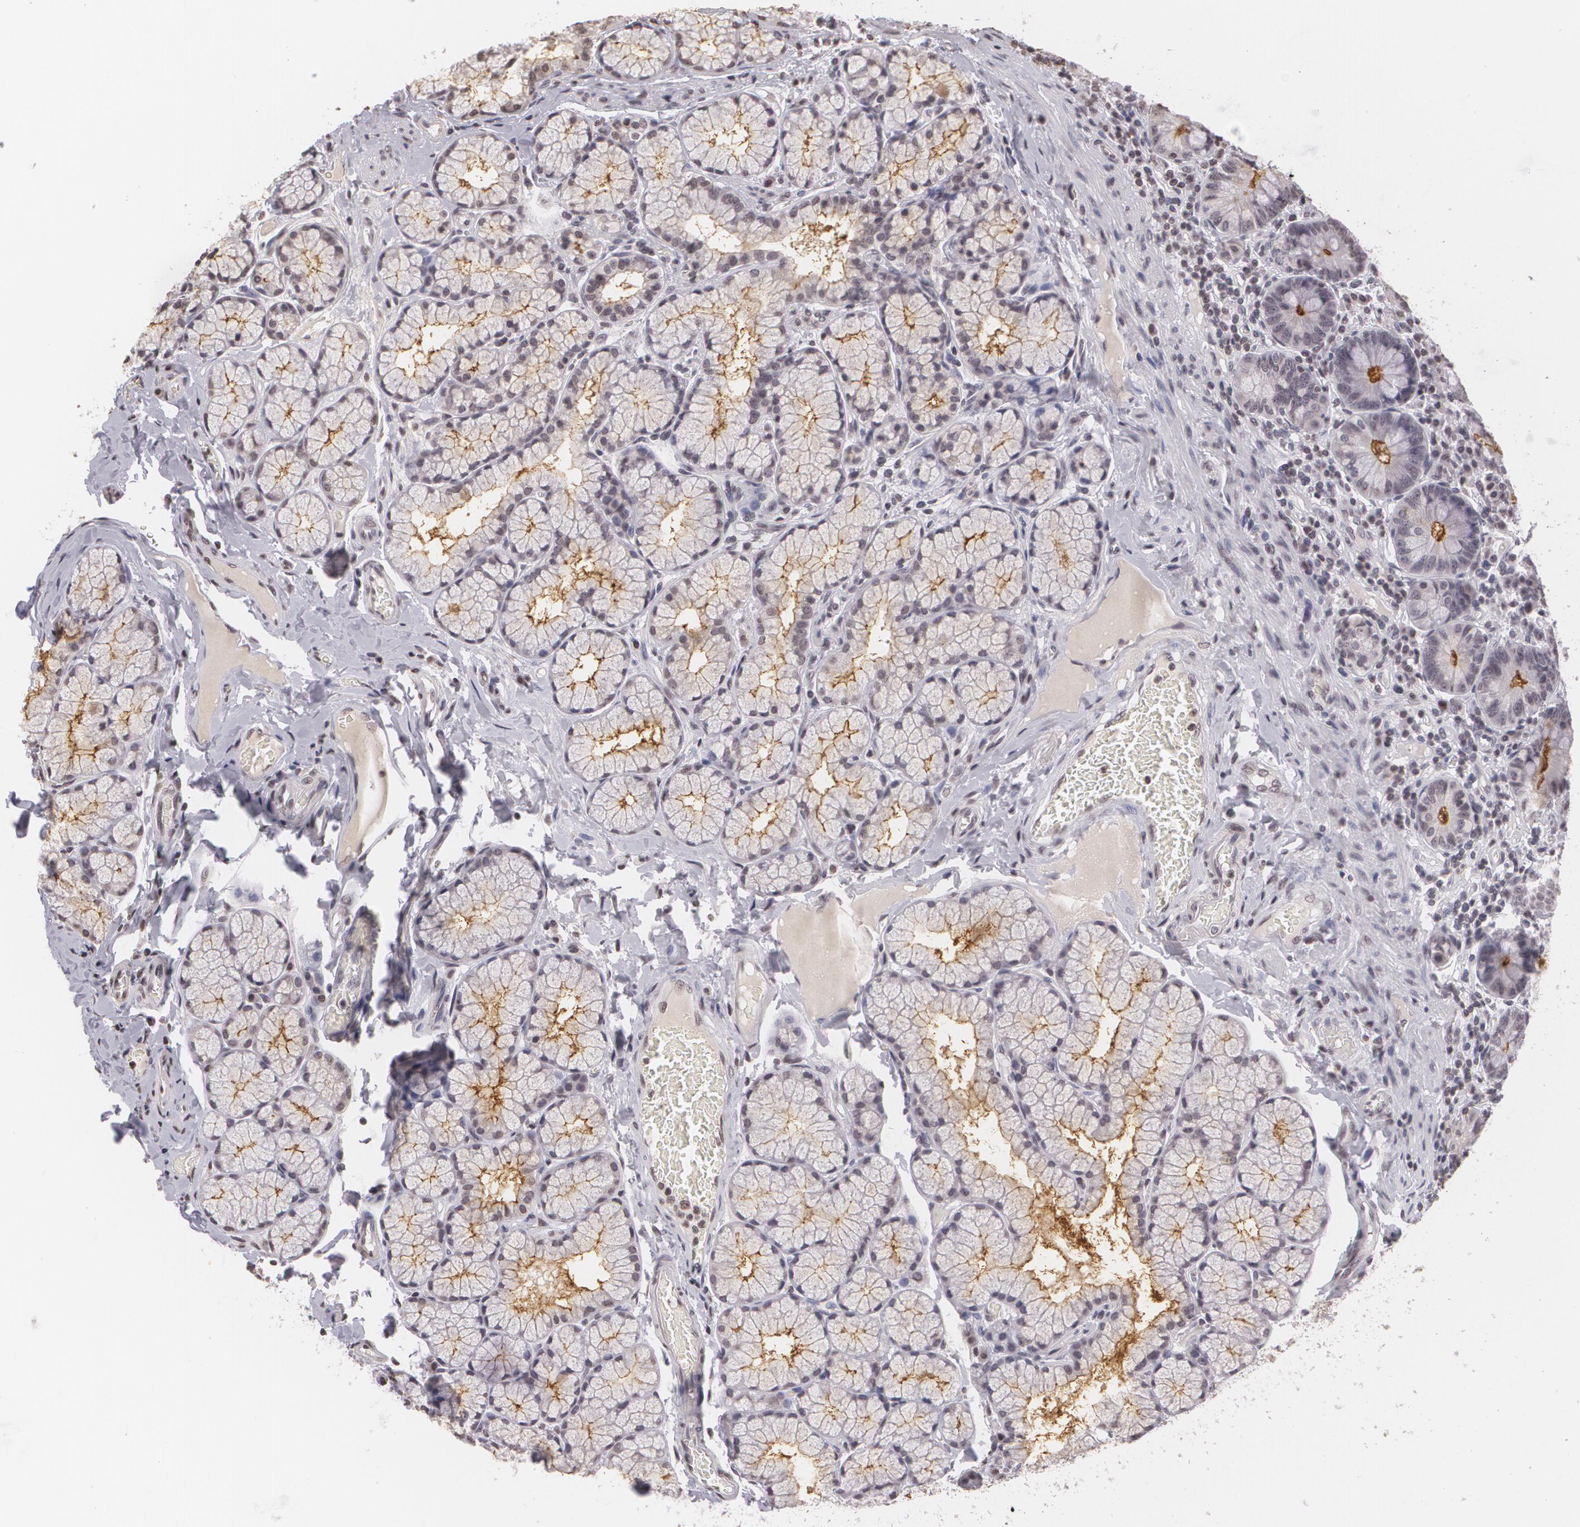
{"staining": {"intensity": "moderate", "quantity": "25%-75%", "location": "cytoplasmic/membranous"}, "tissue": "duodenum", "cell_type": "Glandular cells", "image_type": "normal", "snomed": [{"axis": "morphology", "description": "Normal tissue, NOS"}, {"axis": "topography", "description": "Duodenum"}], "caption": "Moderate cytoplasmic/membranous protein staining is appreciated in about 25%-75% of glandular cells in duodenum.", "gene": "MUC1", "patient": {"sex": "male", "age": 50}}